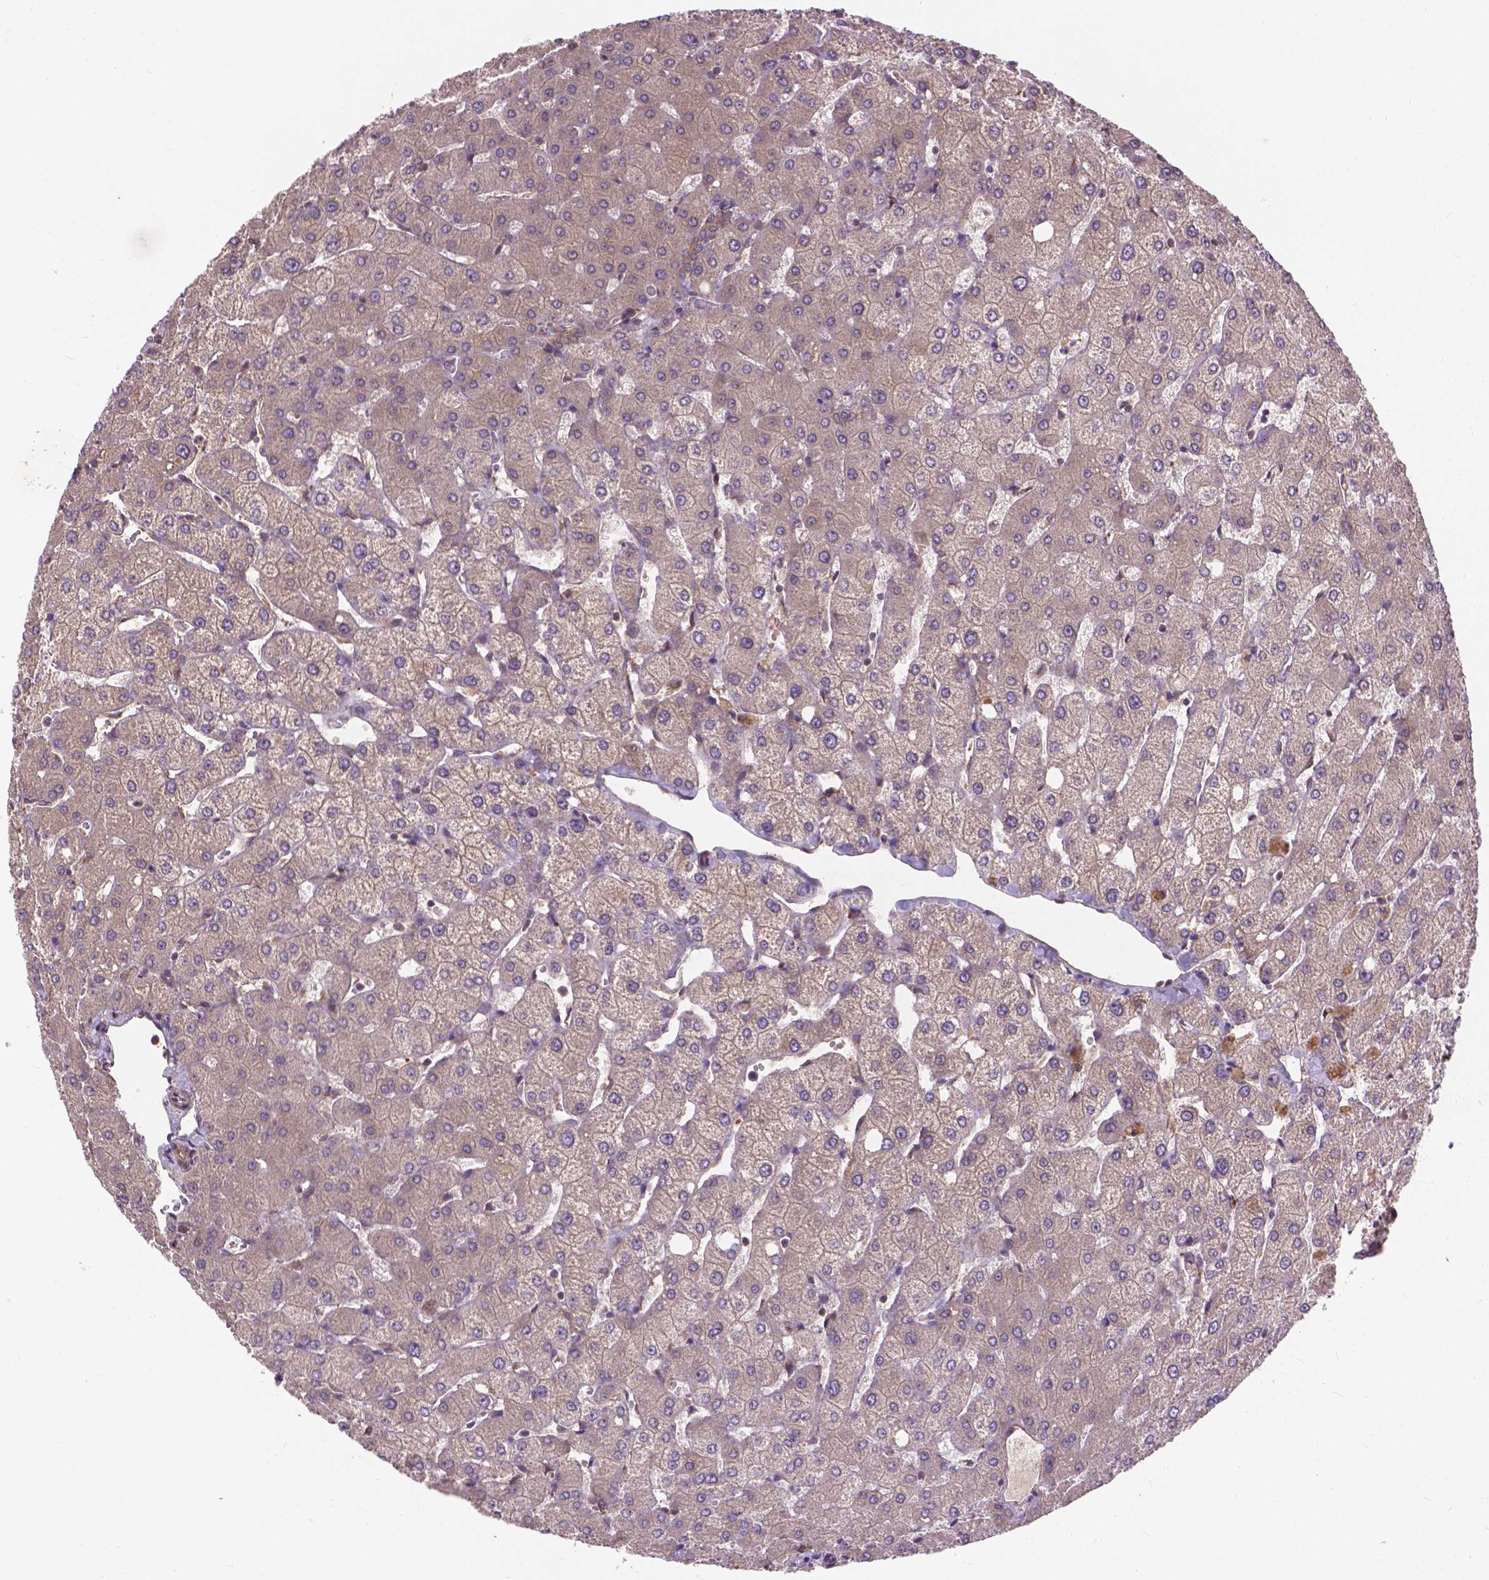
{"staining": {"intensity": "weak", "quantity": ">75%", "location": "cytoplasmic/membranous"}, "tissue": "liver", "cell_type": "Cholangiocytes", "image_type": "normal", "snomed": [{"axis": "morphology", "description": "Normal tissue, NOS"}, {"axis": "topography", "description": "Liver"}], "caption": "Liver was stained to show a protein in brown. There is low levels of weak cytoplasmic/membranous positivity in about >75% of cholangiocytes. The protein is shown in brown color, while the nuclei are stained blue.", "gene": "ZNF616", "patient": {"sex": "female", "age": 54}}